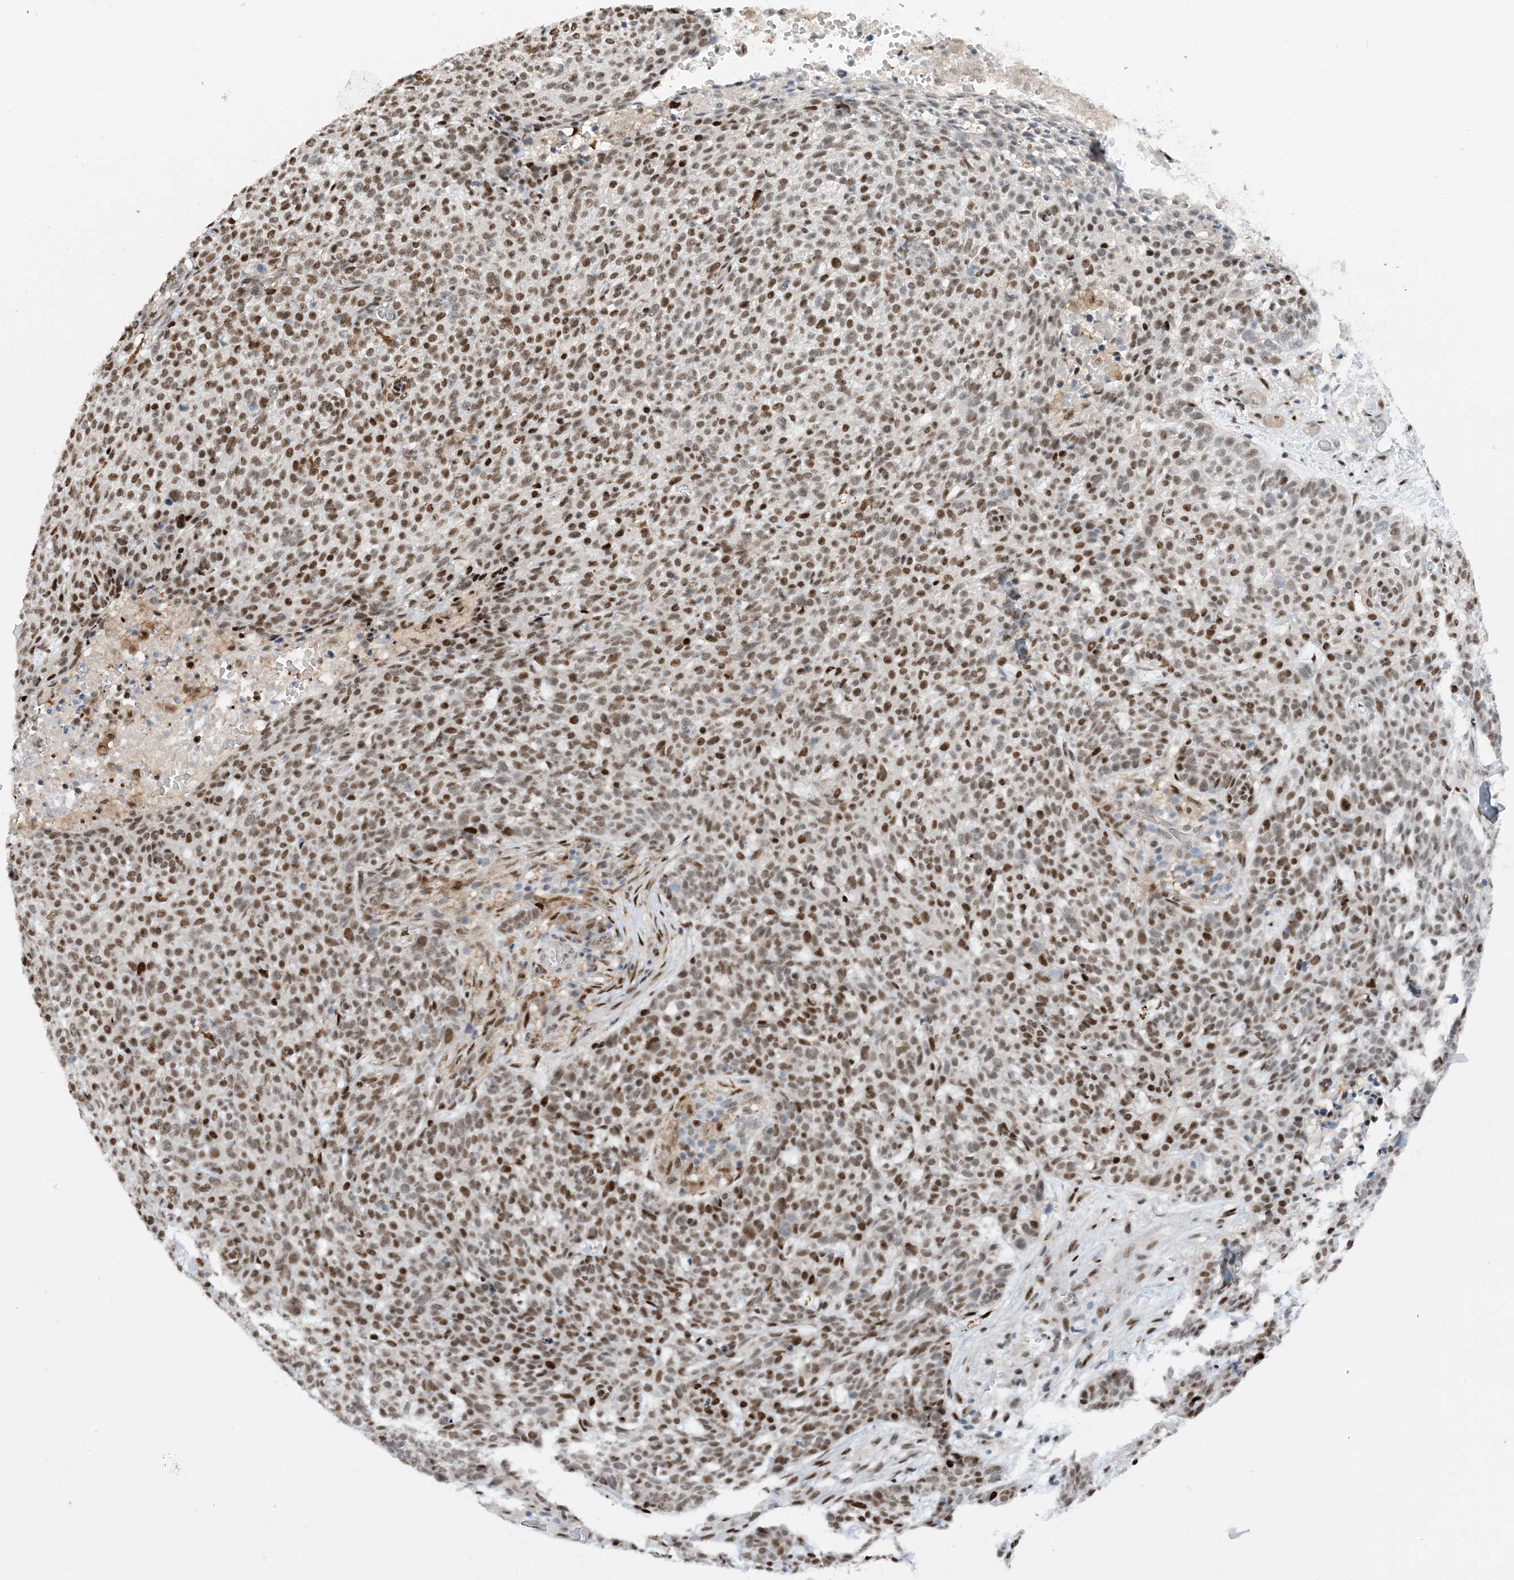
{"staining": {"intensity": "moderate", "quantity": ">75%", "location": "nuclear"}, "tissue": "skin cancer", "cell_type": "Tumor cells", "image_type": "cancer", "snomed": [{"axis": "morphology", "description": "Basal cell carcinoma"}, {"axis": "topography", "description": "Skin"}], "caption": "Immunohistochemical staining of skin basal cell carcinoma demonstrates medium levels of moderate nuclear expression in about >75% of tumor cells.", "gene": "HEMK1", "patient": {"sex": "male", "age": 85}}